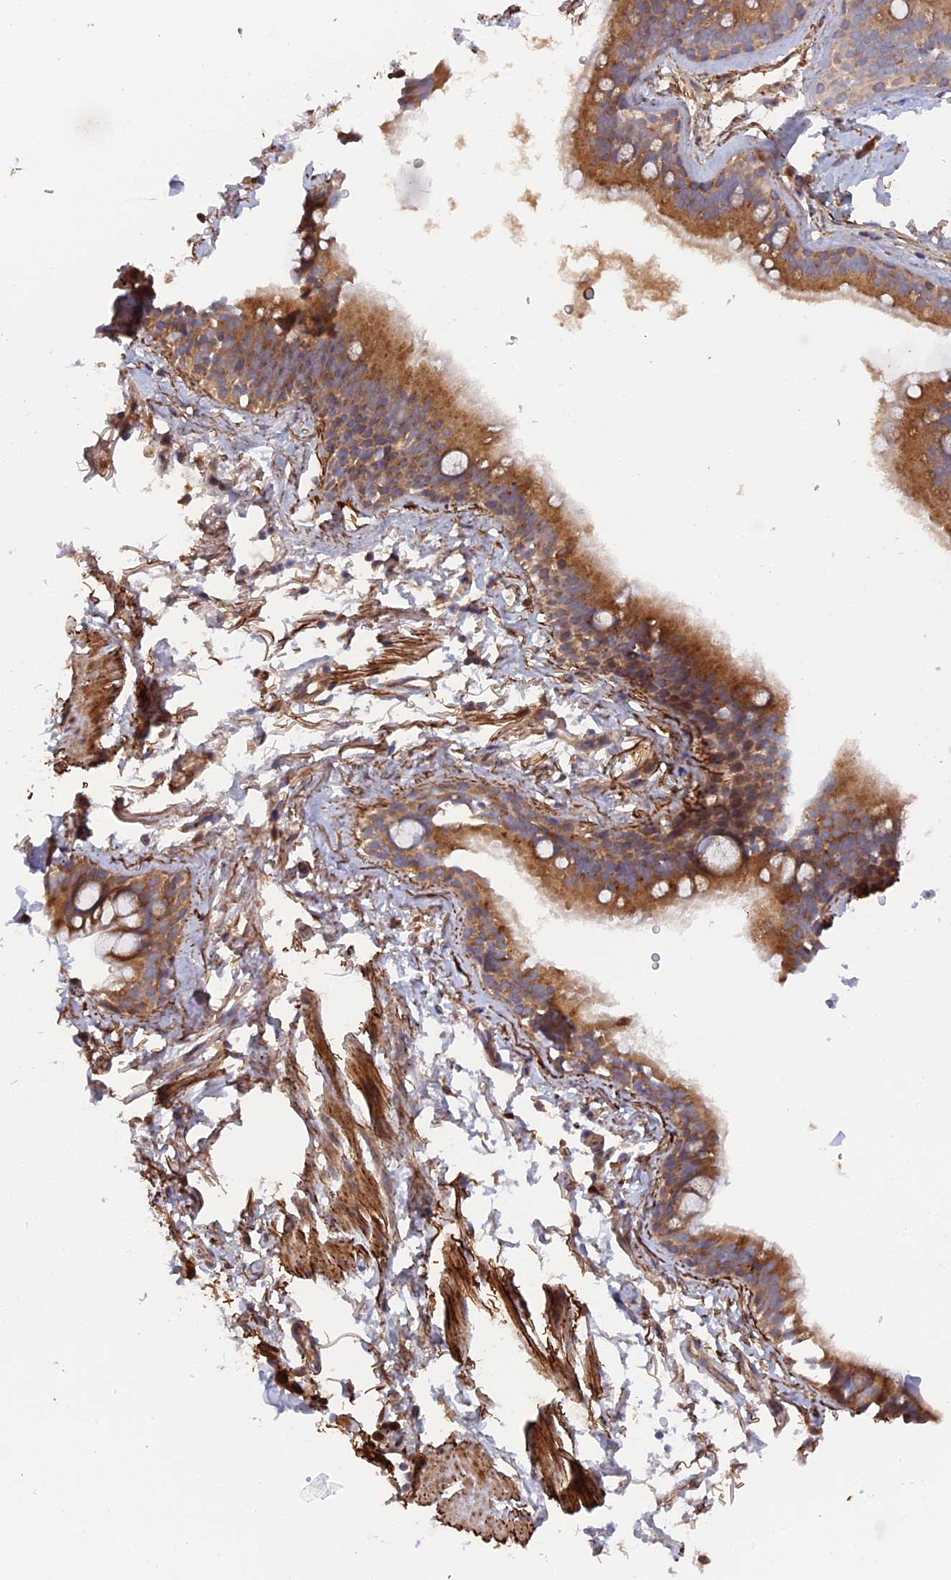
{"staining": {"intensity": "weak", "quantity": "25%-75%", "location": "cytoplasmic/membranous"}, "tissue": "adipose tissue", "cell_type": "Adipocytes", "image_type": "normal", "snomed": [{"axis": "morphology", "description": "Normal tissue, NOS"}, {"axis": "topography", "description": "Lymph node"}, {"axis": "topography", "description": "Bronchus"}], "caption": "Immunohistochemistry micrograph of unremarkable adipose tissue: human adipose tissue stained using IHC reveals low levels of weak protein expression localized specifically in the cytoplasmic/membranous of adipocytes, appearing as a cytoplasmic/membranous brown color.", "gene": "TMEM196", "patient": {"sex": "male", "age": 63}}